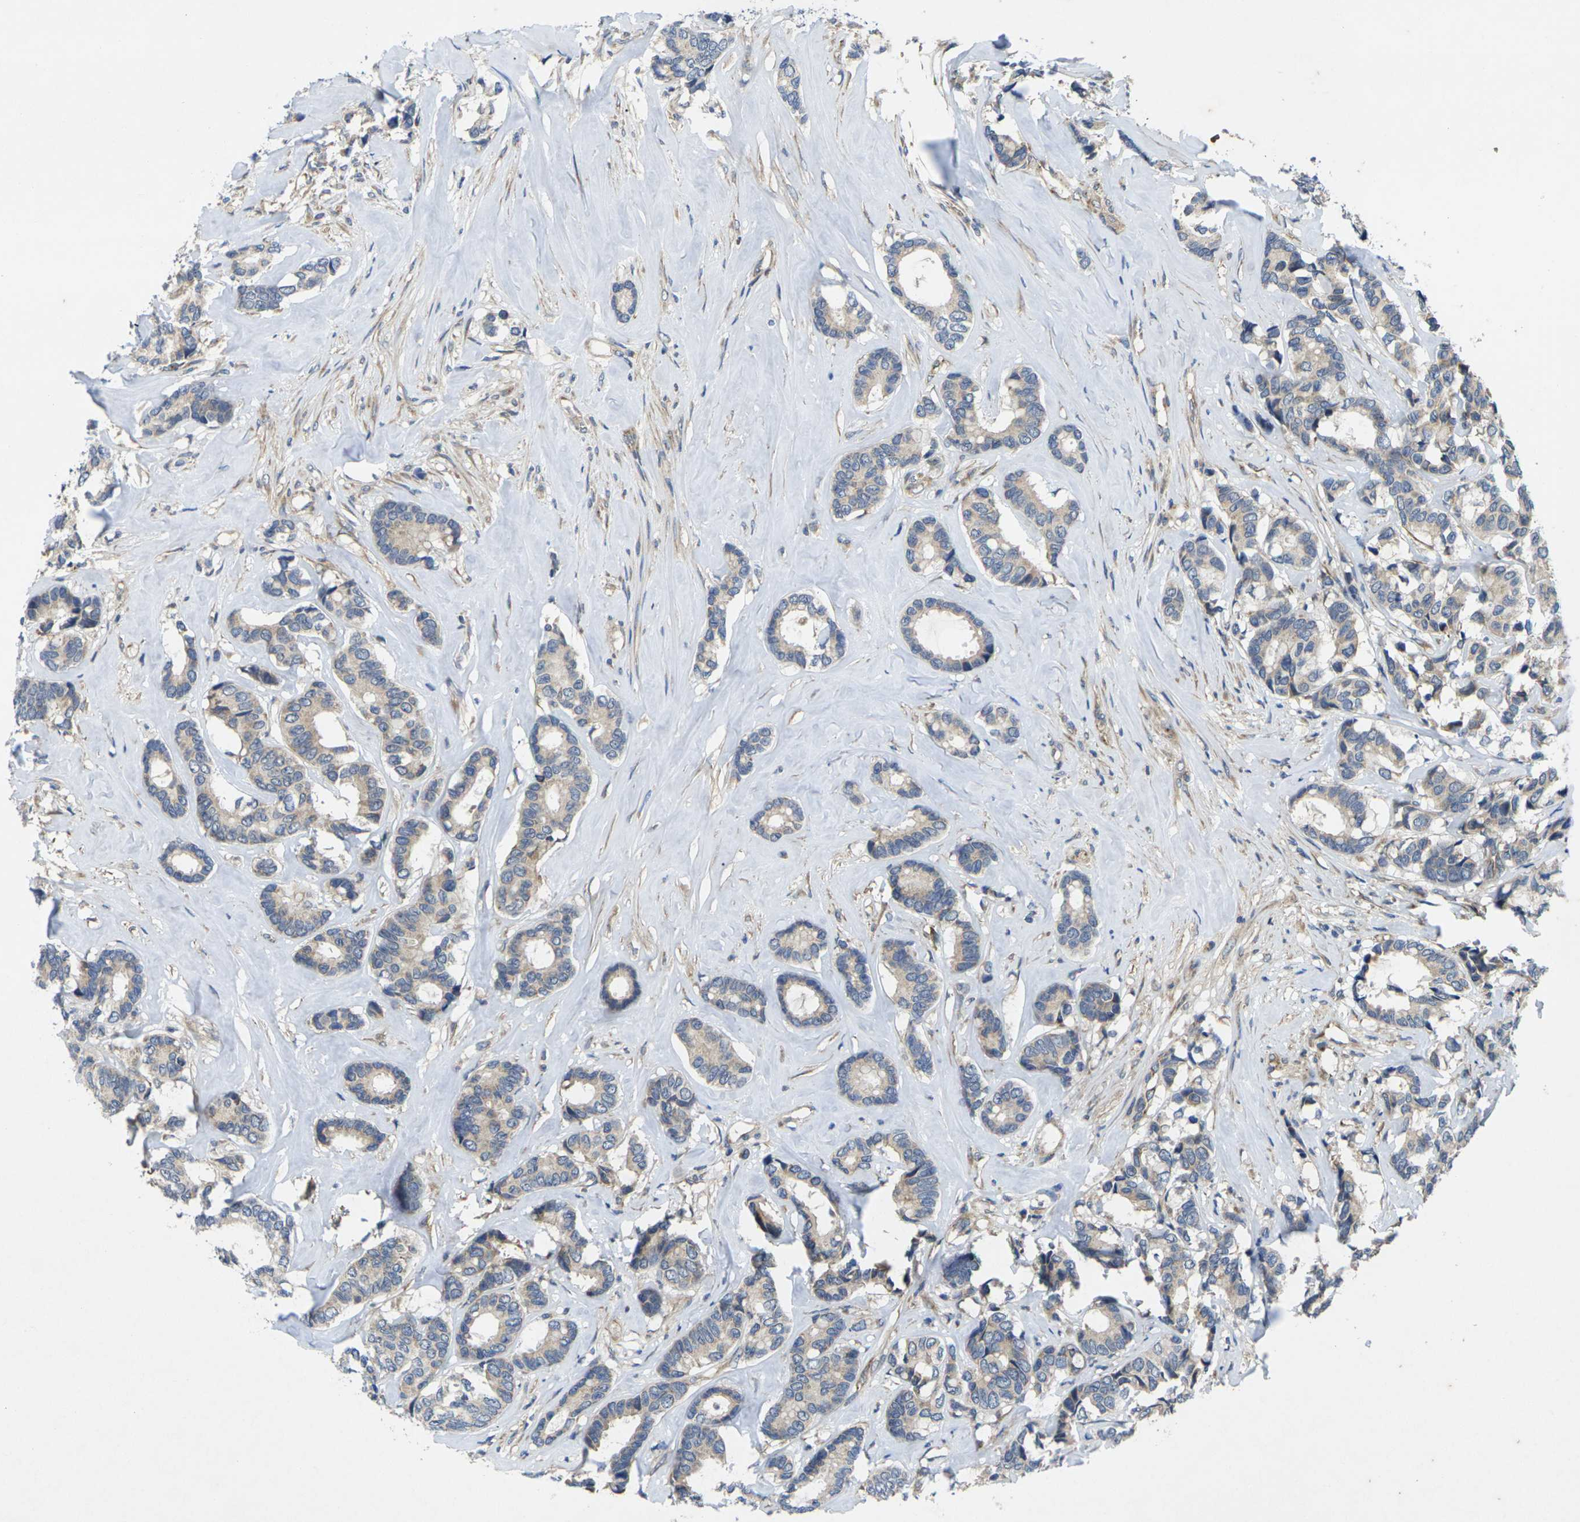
{"staining": {"intensity": "weak", "quantity": ">75%", "location": "cytoplasmic/membranous"}, "tissue": "breast cancer", "cell_type": "Tumor cells", "image_type": "cancer", "snomed": [{"axis": "morphology", "description": "Duct carcinoma"}, {"axis": "topography", "description": "Breast"}], "caption": "Protein expression analysis of human breast invasive ductal carcinoma reveals weak cytoplasmic/membranous expression in about >75% of tumor cells.", "gene": "KIF1B", "patient": {"sex": "female", "age": 87}}